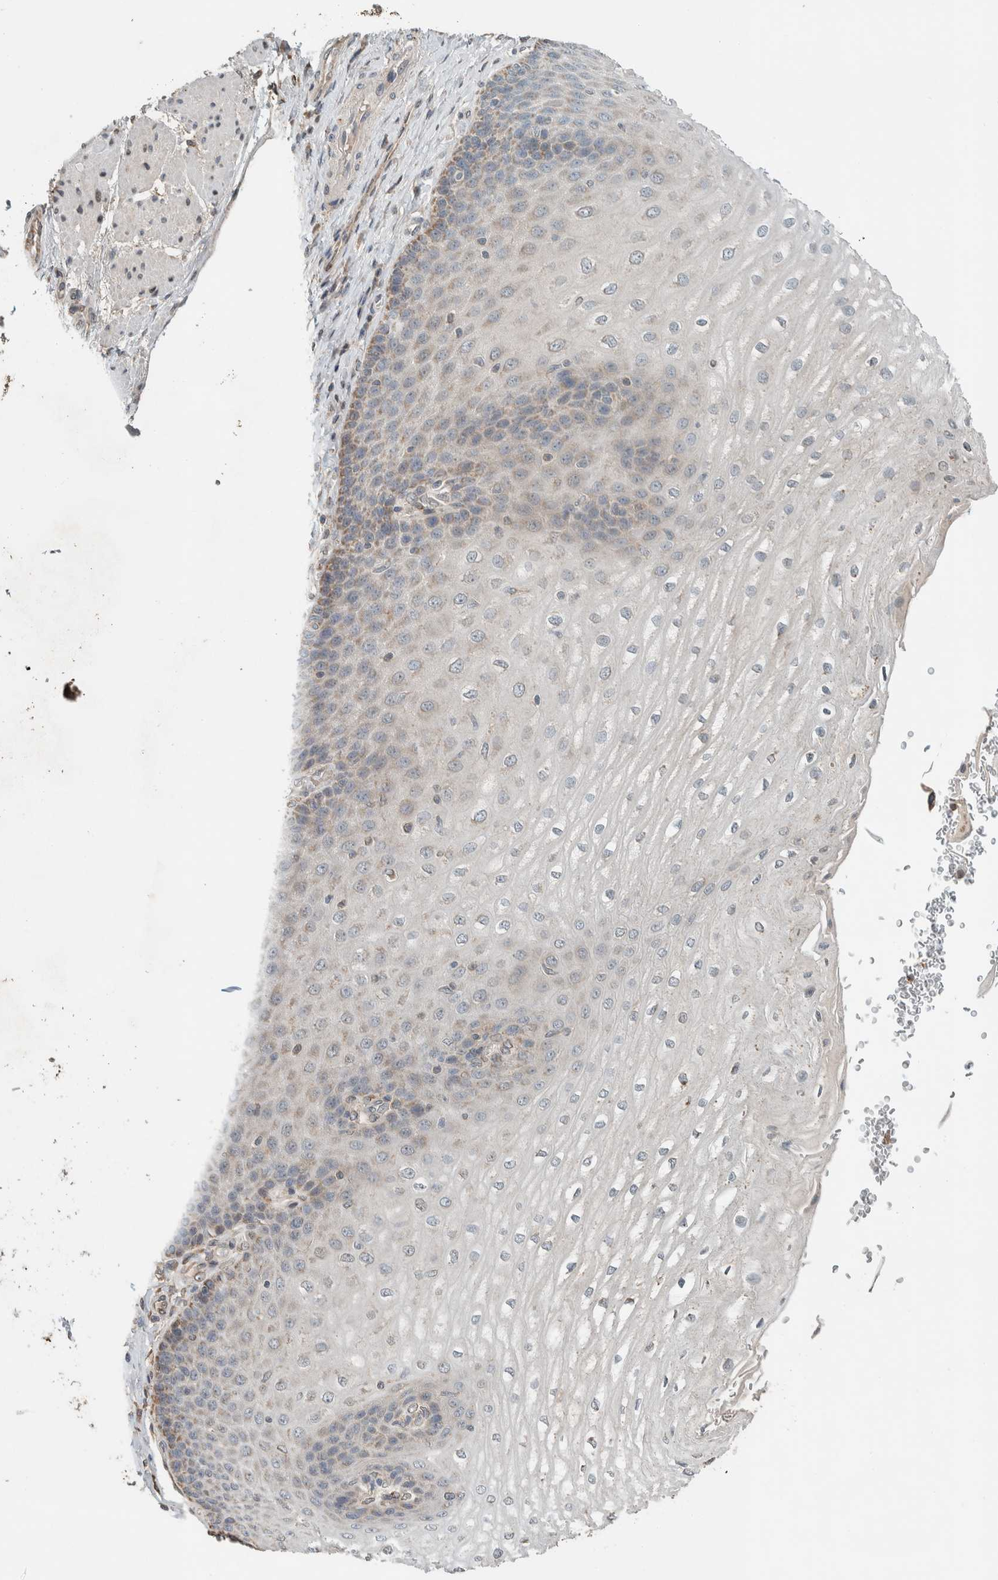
{"staining": {"intensity": "weak", "quantity": "<25%", "location": "cytoplasmic/membranous"}, "tissue": "esophagus", "cell_type": "Squamous epithelial cells", "image_type": "normal", "snomed": [{"axis": "morphology", "description": "Normal tissue, NOS"}, {"axis": "topography", "description": "Esophagus"}], "caption": "High magnification brightfield microscopy of normal esophagus stained with DAB (3,3'-diaminobenzidine) (brown) and counterstained with hematoxylin (blue): squamous epithelial cells show no significant positivity.", "gene": "NBR1", "patient": {"sex": "male", "age": 54}}